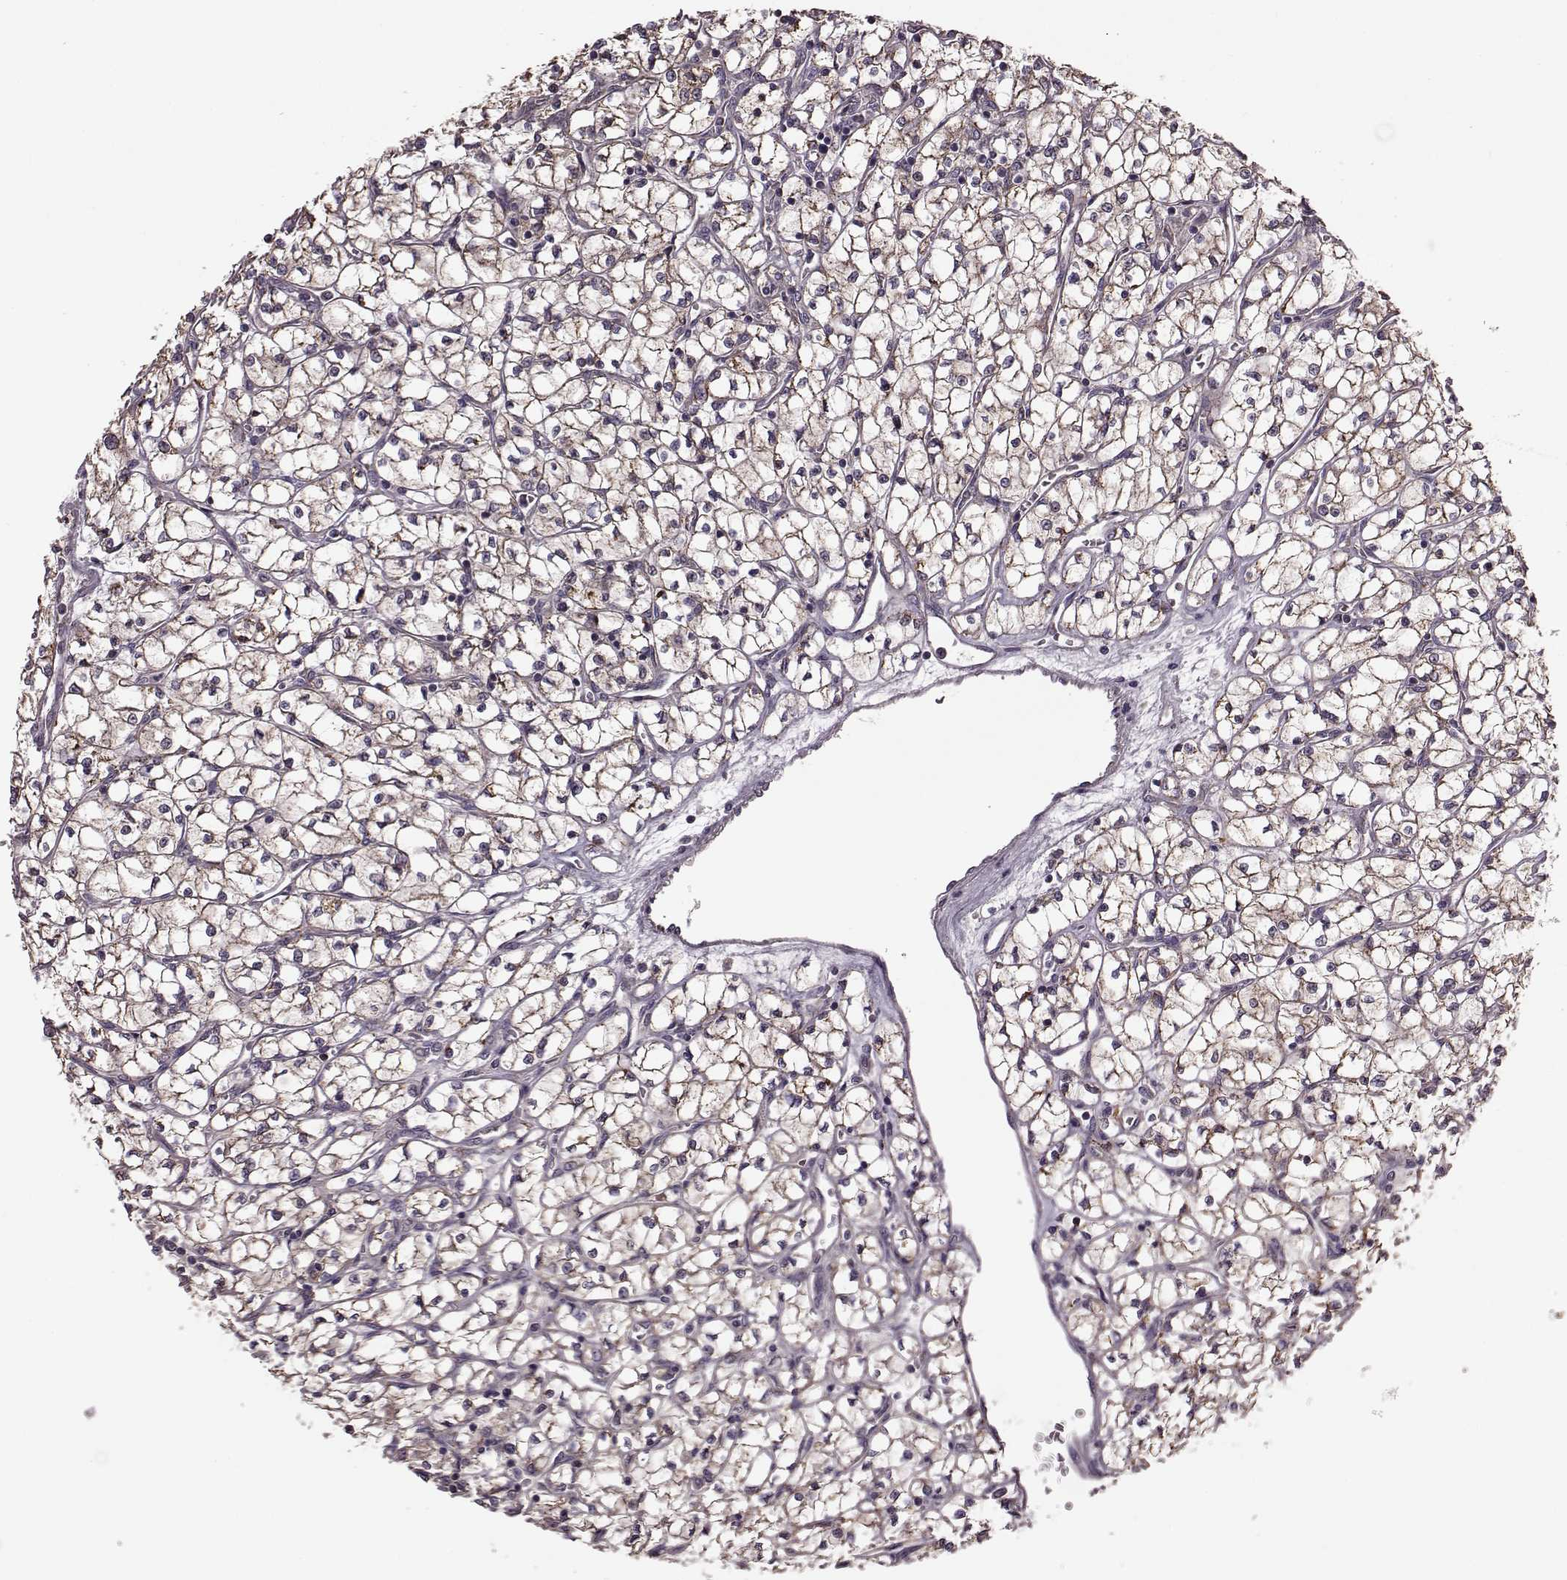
{"staining": {"intensity": "moderate", "quantity": "<25%", "location": "cytoplasmic/membranous"}, "tissue": "renal cancer", "cell_type": "Tumor cells", "image_type": "cancer", "snomed": [{"axis": "morphology", "description": "Adenocarcinoma, NOS"}, {"axis": "topography", "description": "Kidney"}], "caption": "The micrograph demonstrates staining of adenocarcinoma (renal), revealing moderate cytoplasmic/membranous protein expression (brown color) within tumor cells.", "gene": "PUDP", "patient": {"sex": "female", "age": 64}}